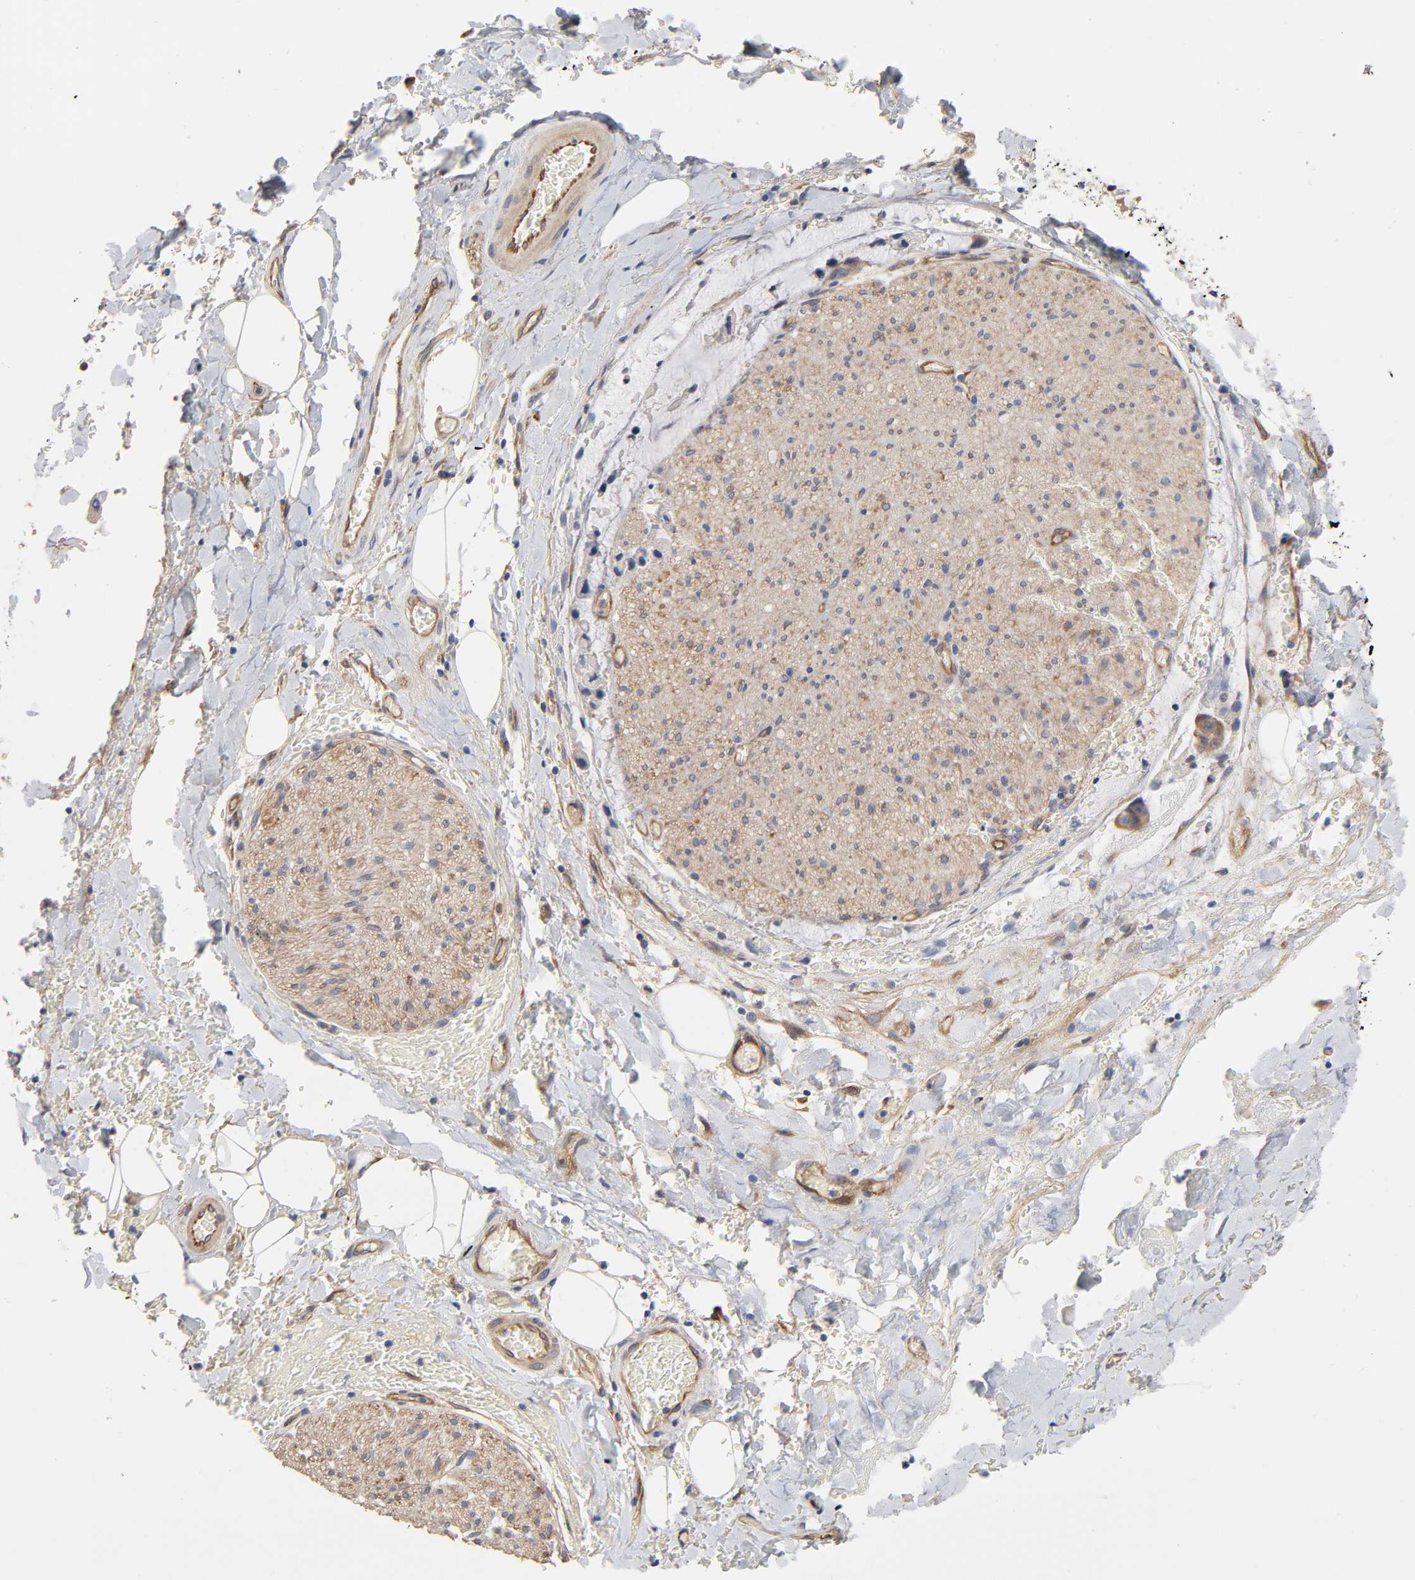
{"staining": {"intensity": "weak", "quantity": "25%-75%", "location": "cytoplasmic/membranous"}, "tissue": "adipose tissue", "cell_type": "Adipocytes", "image_type": "normal", "snomed": [{"axis": "morphology", "description": "Normal tissue, NOS"}, {"axis": "morphology", "description": "Cholangiocarcinoma"}, {"axis": "topography", "description": "Liver"}, {"axis": "topography", "description": "Peripheral nerve tissue"}], "caption": "The histopathology image displays a brown stain indicating the presence of a protein in the cytoplasmic/membranous of adipocytes in adipose tissue.", "gene": "RAB13", "patient": {"sex": "male", "age": 50}}